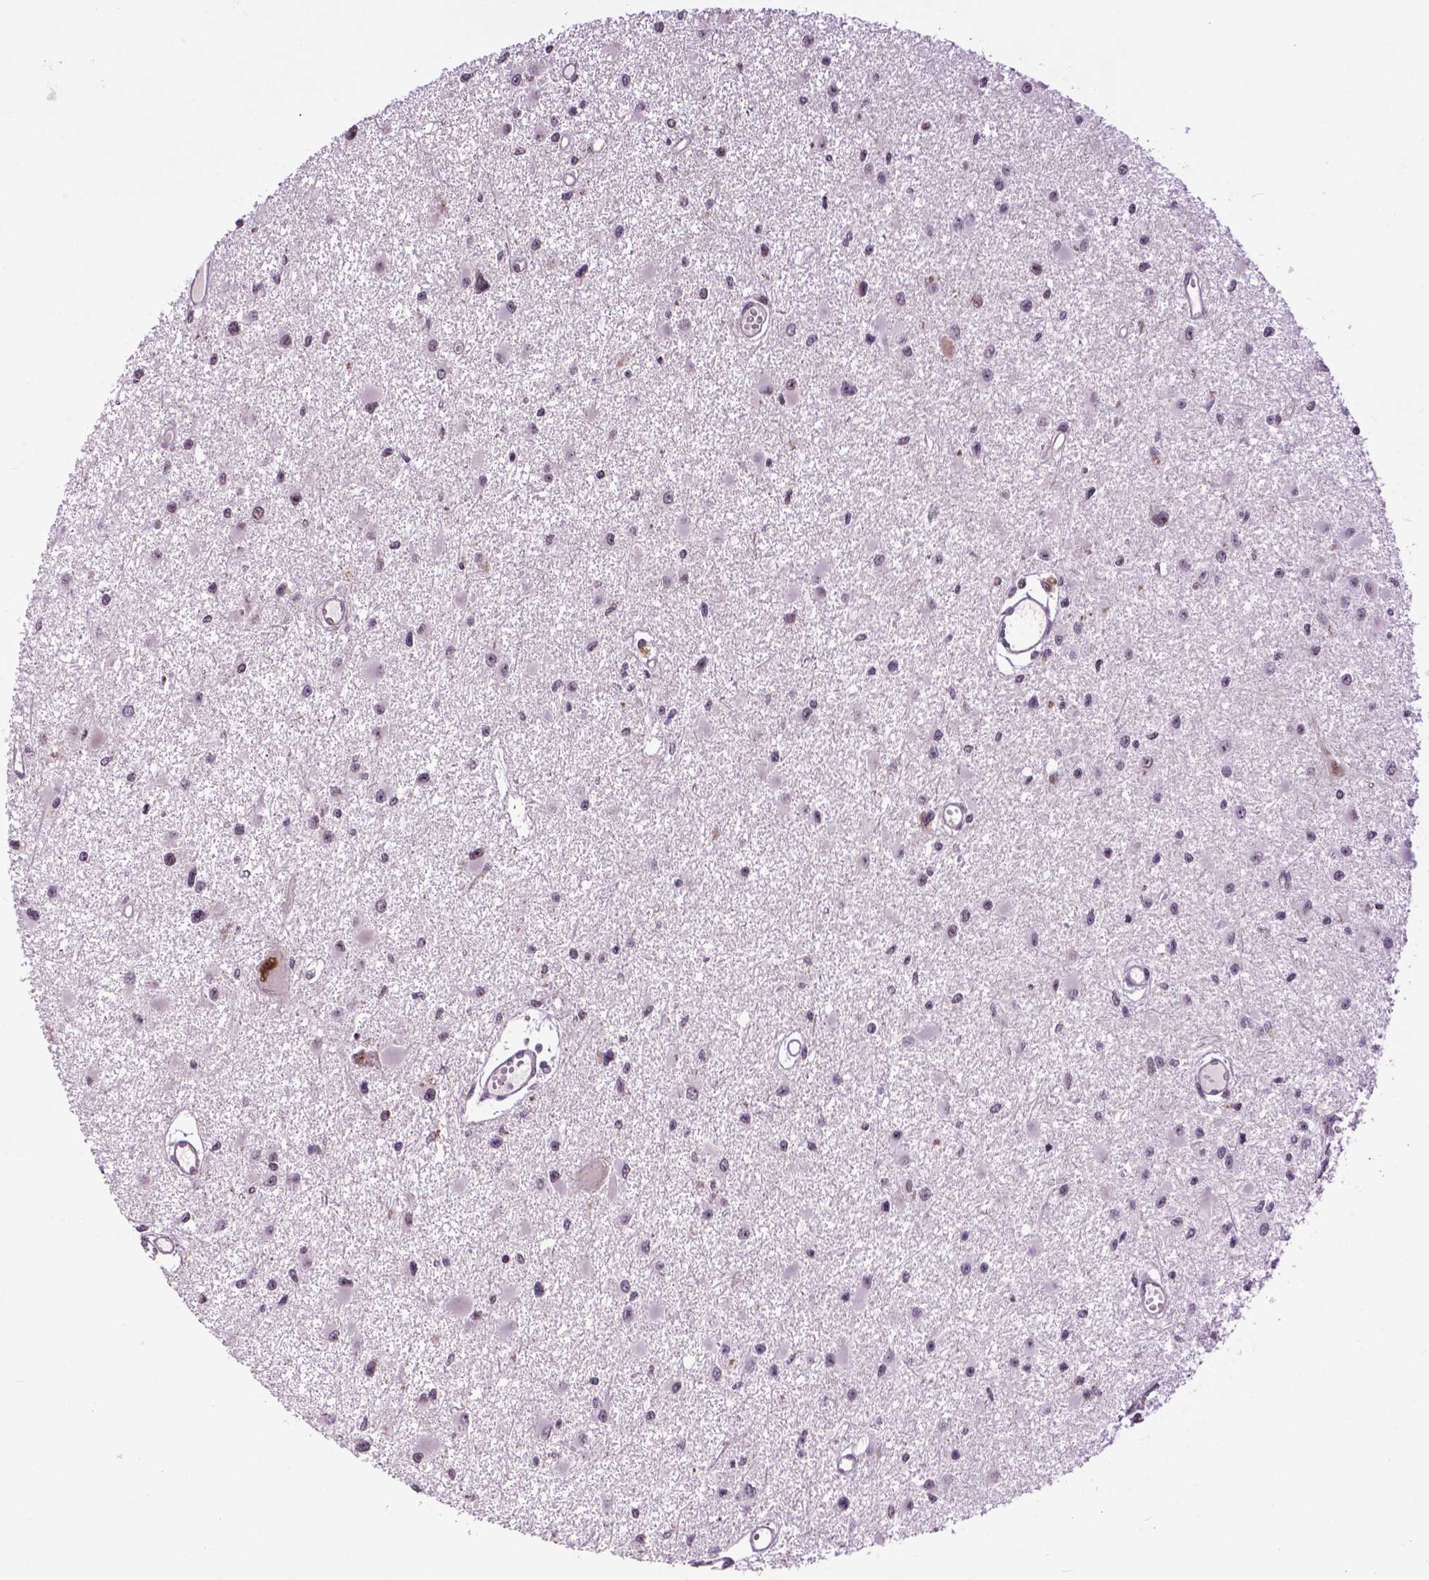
{"staining": {"intensity": "negative", "quantity": "none", "location": "none"}, "tissue": "glioma", "cell_type": "Tumor cells", "image_type": "cancer", "snomed": [{"axis": "morphology", "description": "Glioma, malignant, High grade"}, {"axis": "topography", "description": "Brain"}], "caption": "DAB immunohistochemical staining of glioma demonstrates no significant expression in tumor cells. The staining was performed using DAB (3,3'-diaminobenzidine) to visualize the protein expression in brown, while the nuclei were stained in blue with hematoxylin (Magnification: 20x).", "gene": "EAF1", "patient": {"sex": "male", "age": 54}}